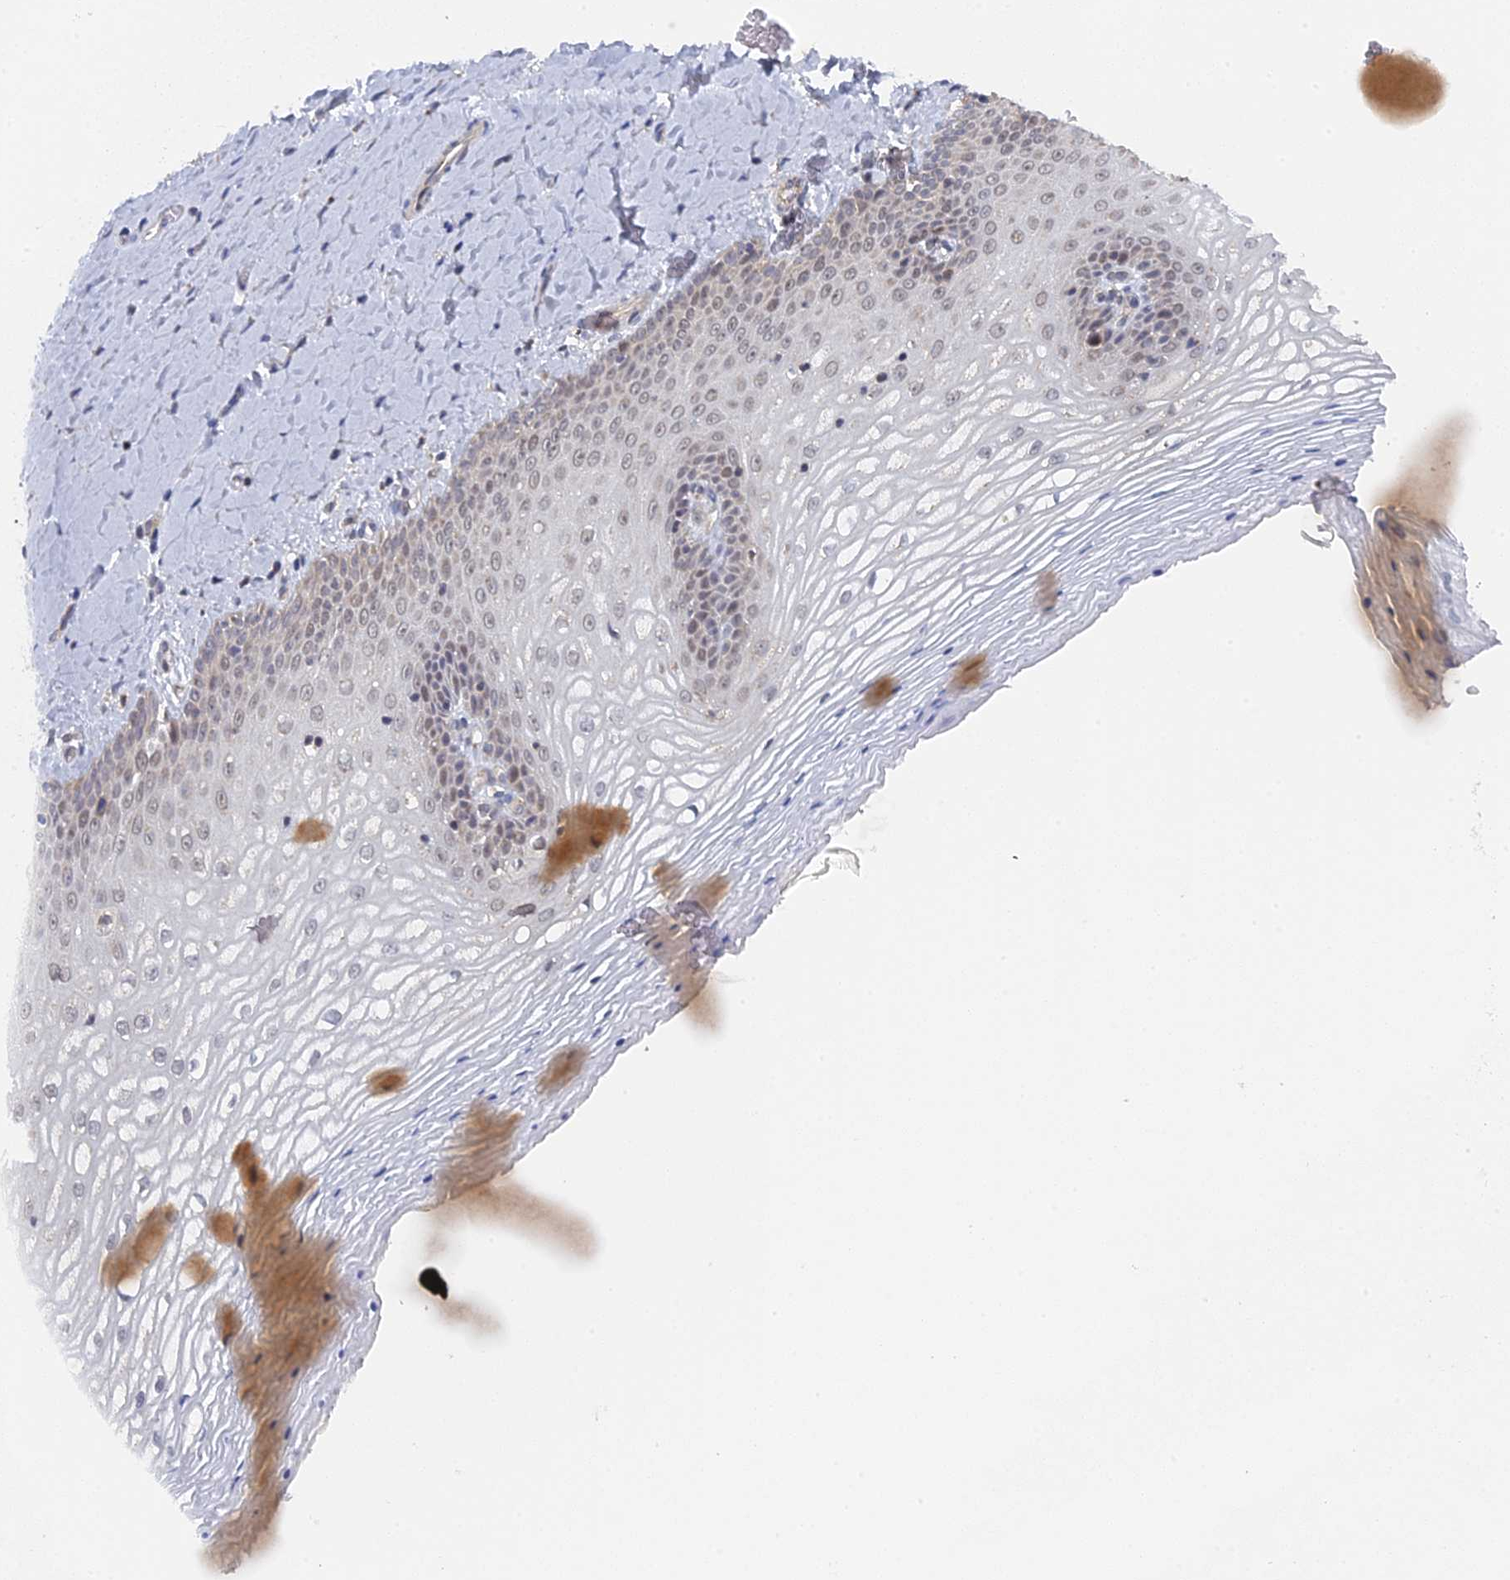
{"staining": {"intensity": "weak", "quantity": "<25%", "location": "cytoplasmic/membranous,nuclear"}, "tissue": "vagina", "cell_type": "Squamous epithelial cells", "image_type": "normal", "snomed": [{"axis": "morphology", "description": "Normal tissue, NOS"}, {"axis": "topography", "description": "Vagina"}], "caption": "This photomicrograph is of benign vagina stained with immunohistochemistry to label a protein in brown with the nuclei are counter-stained blue. There is no expression in squamous epithelial cells.", "gene": "MIGA2", "patient": {"sex": "female", "age": 65}}